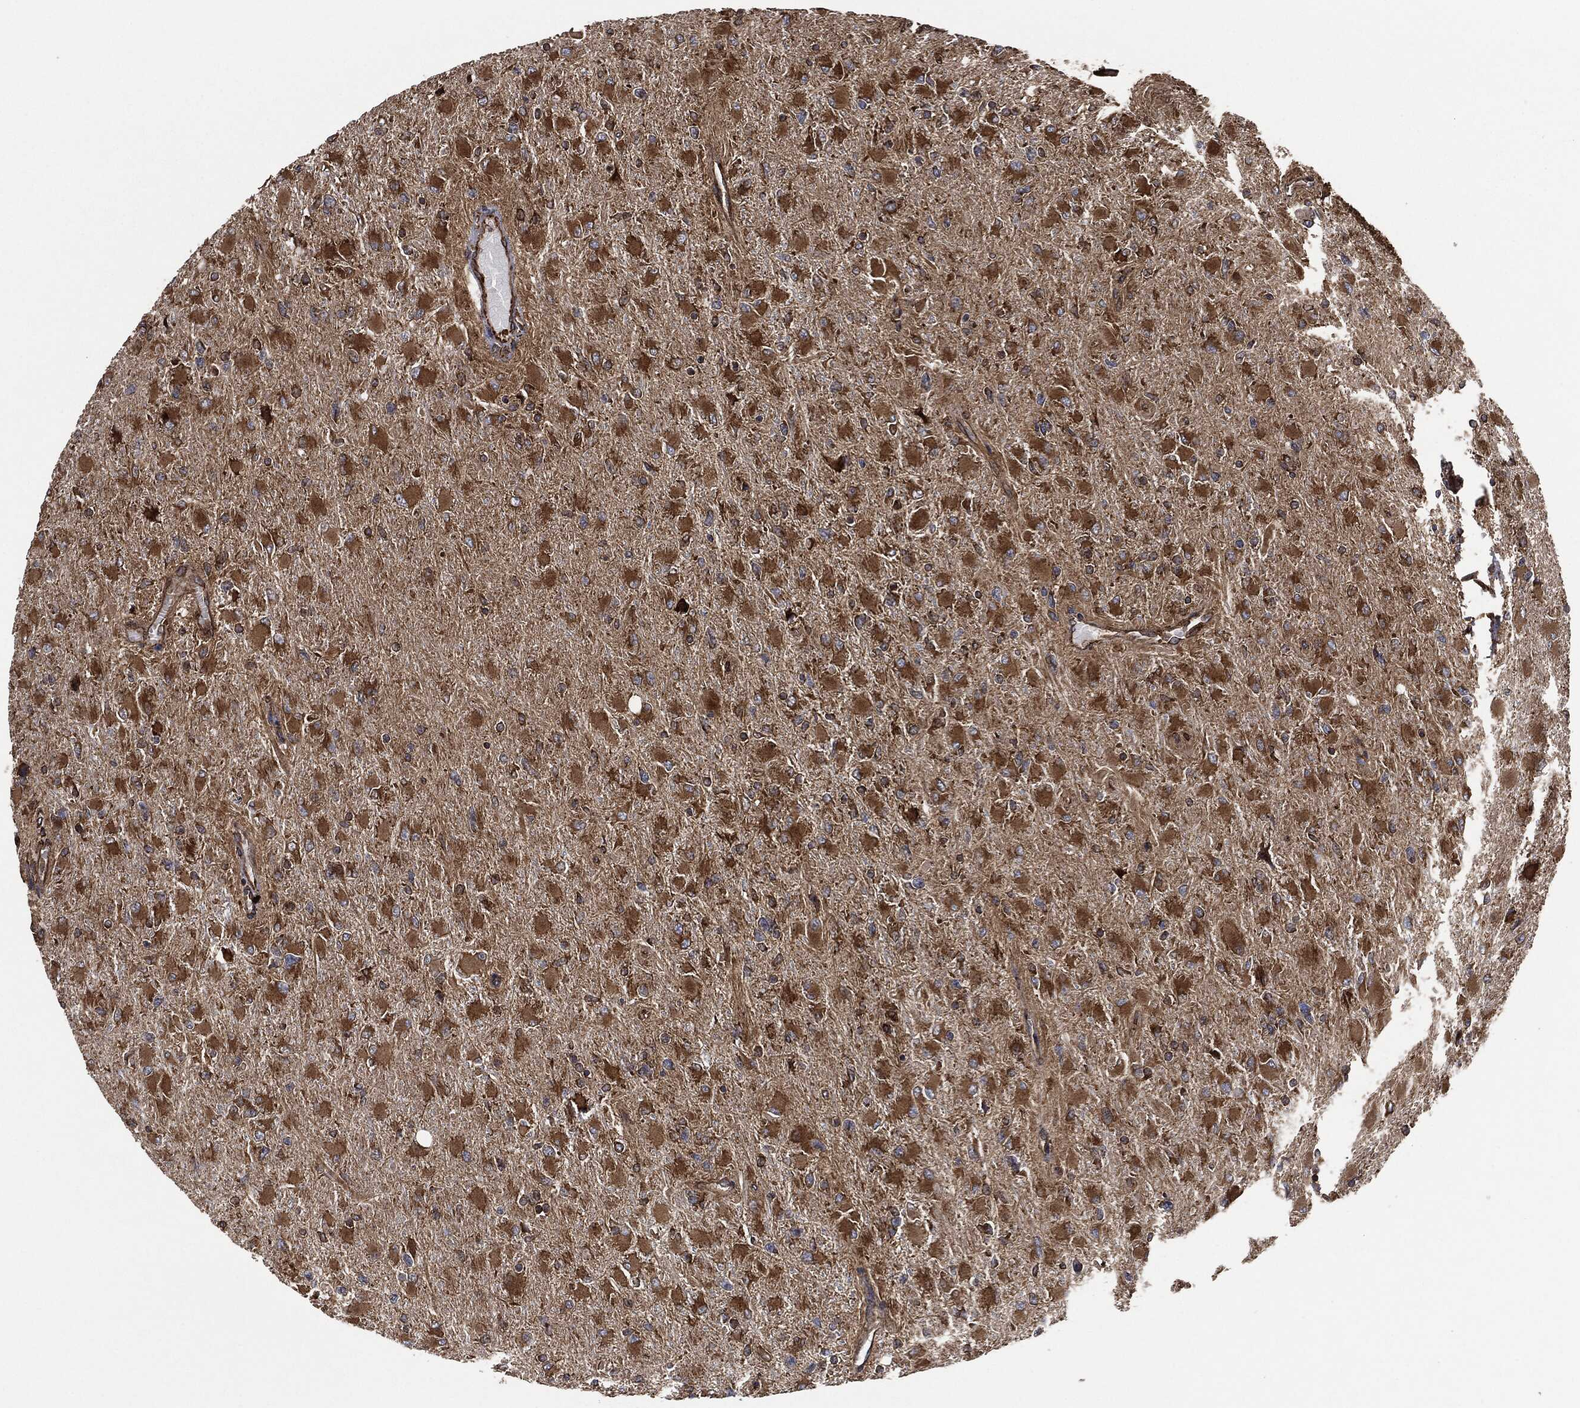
{"staining": {"intensity": "strong", "quantity": ">75%", "location": "cytoplasmic/membranous"}, "tissue": "glioma", "cell_type": "Tumor cells", "image_type": "cancer", "snomed": [{"axis": "morphology", "description": "Glioma, malignant, High grade"}, {"axis": "topography", "description": "Cerebral cortex"}], "caption": "Human high-grade glioma (malignant) stained with a protein marker demonstrates strong staining in tumor cells.", "gene": "AMFR", "patient": {"sex": "female", "age": 36}}